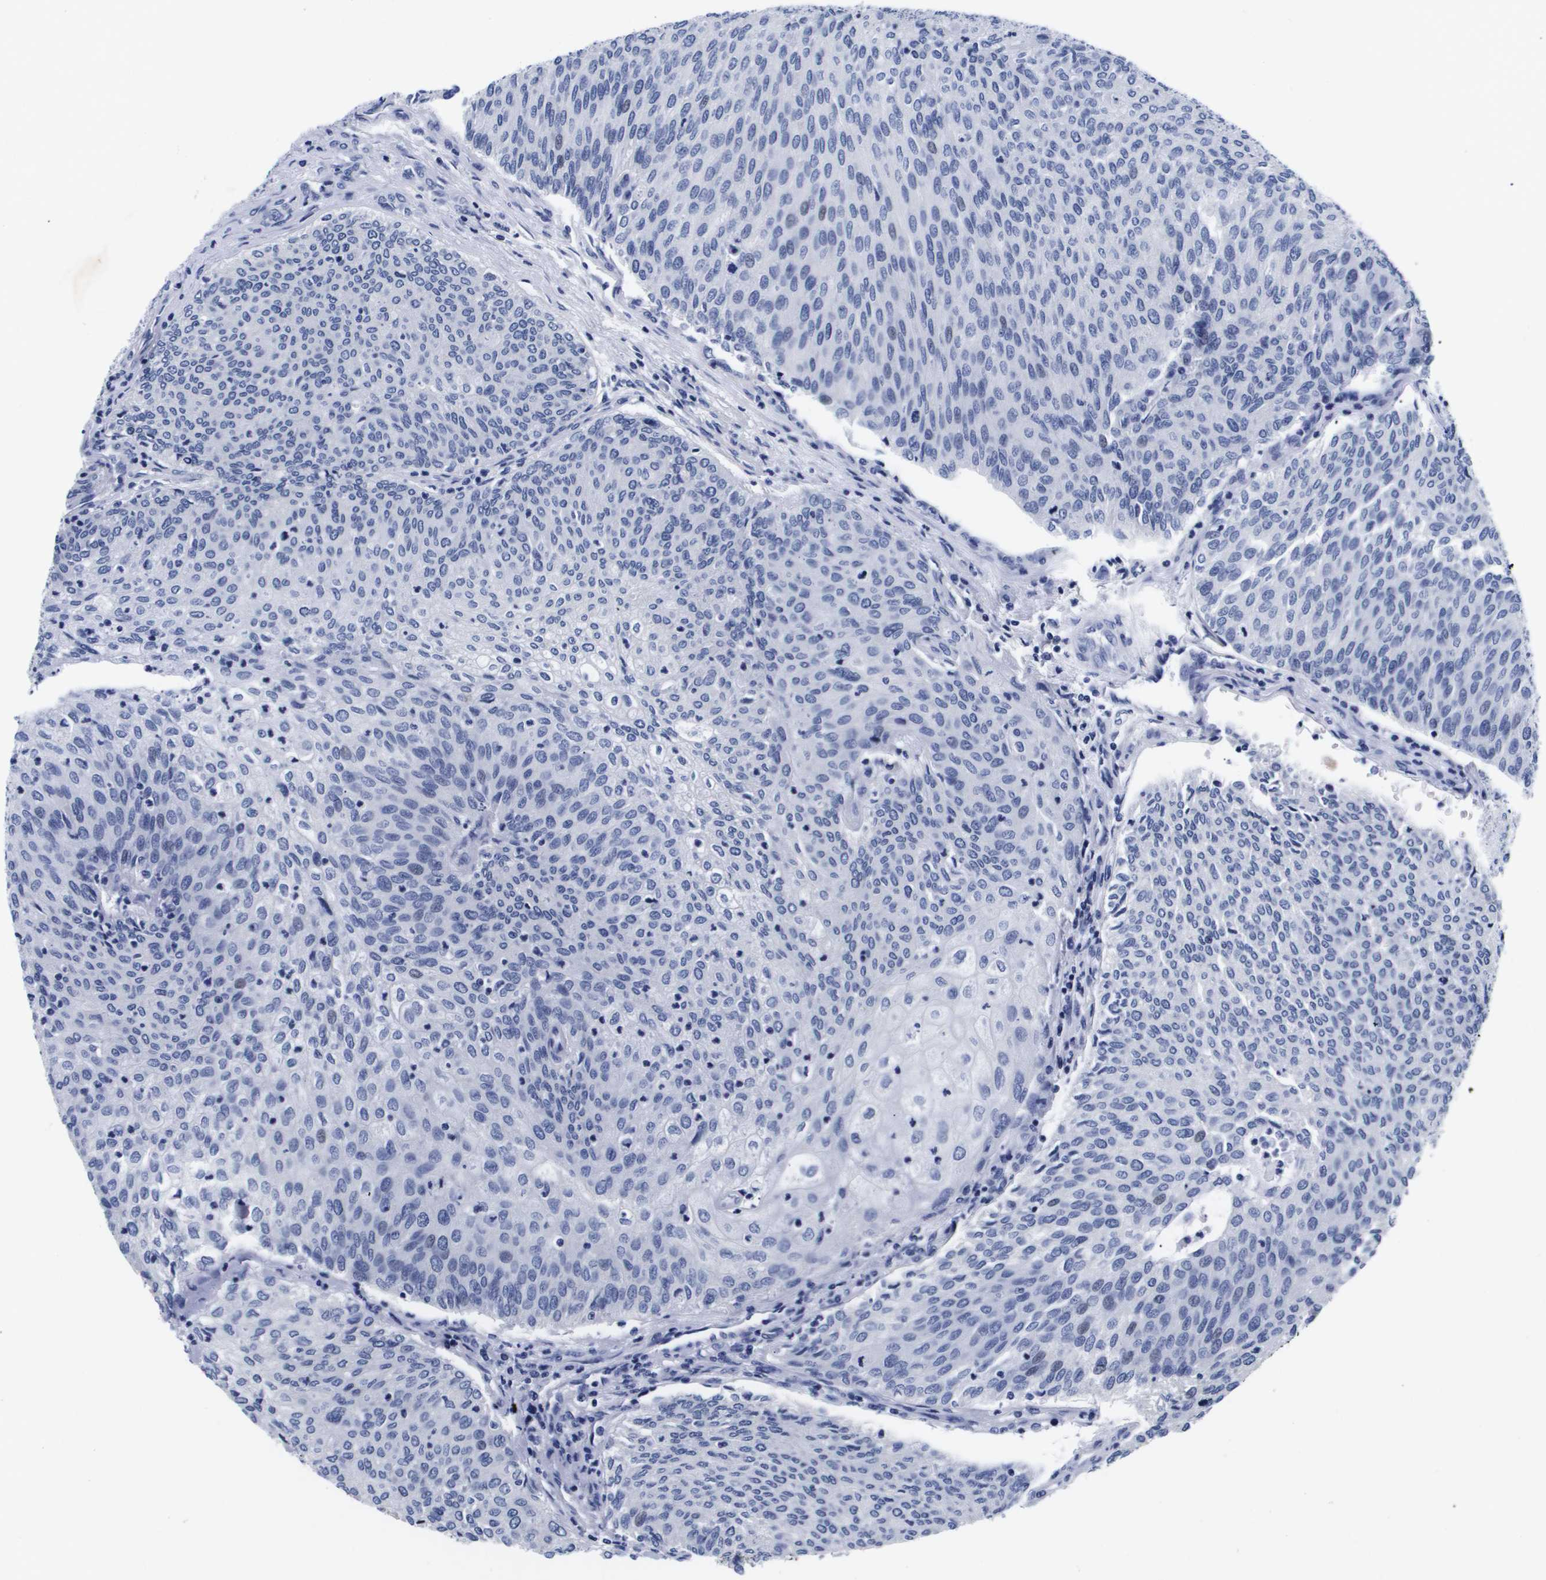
{"staining": {"intensity": "negative", "quantity": "none", "location": "none"}, "tissue": "urothelial cancer", "cell_type": "Tumor cells", "image_type": "cancer", "snomed": [{"axis": "morphology", "description": "Urothelial carcinoma, Low grade"}, {"axis": "topography", "description": "Urinary bladder"}], "caption": "Urothelial cancer stained for a protein using IHC reveals no staining tumor cells.", "gene": "ATP6V0A4", "patient": {"sex": "female", "age": 79}}